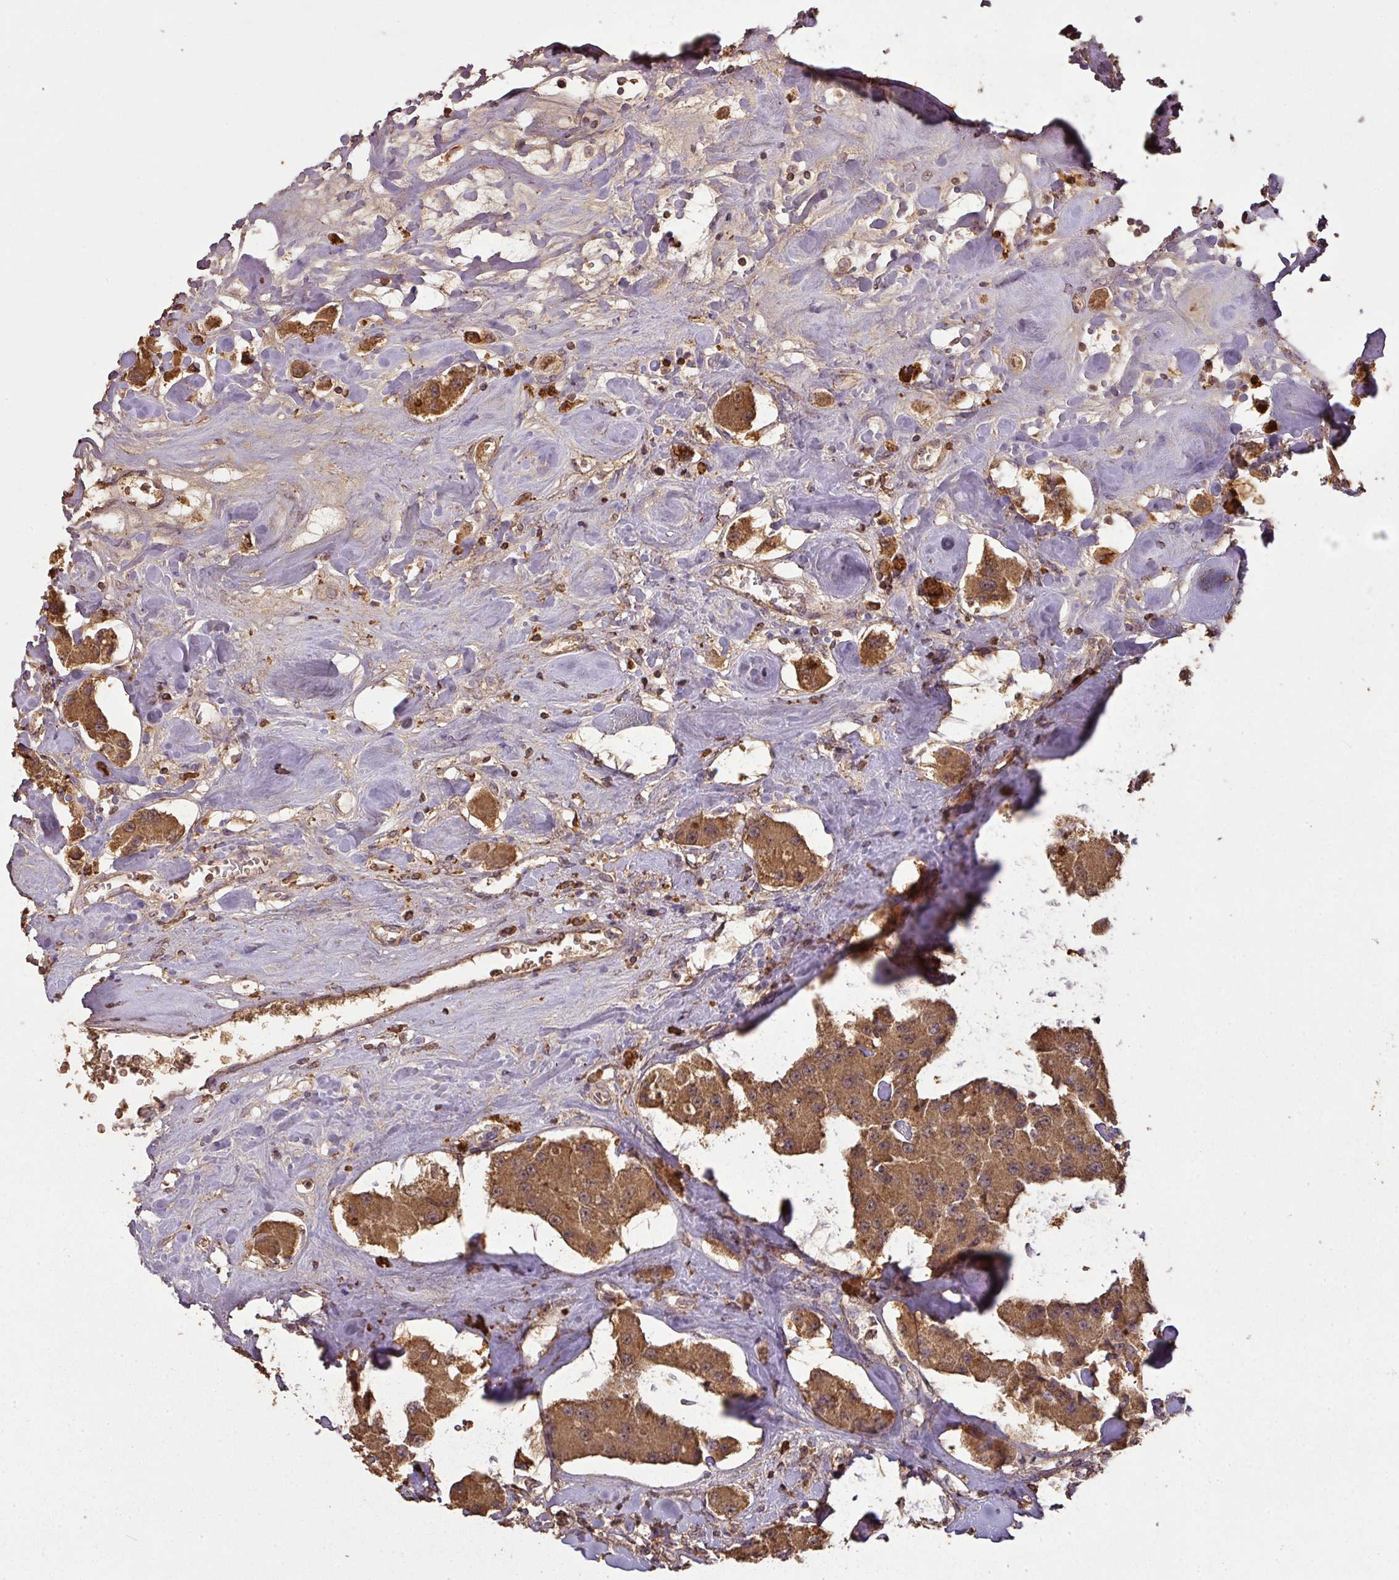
{"staining": {"intensity": "strong", "quantity": ">75%", "location": "cytoplasmic/membranous"}, "tissue": "carcinoid", "cell_type": "Tumor cells", "image_type": "cancer", "snomed": [{"axis": "morphology", "description": "Carcinoid, malignant, NOS"}, {"axis": "topography", "description": "Pancreas"}], "caption": "Carcinoid was stained to show a protein in brown. There is high levels of strong cytoplasmic/membranous positivity in approximately >75% of tumor cells.", "gene": "ATAT1", "patient": {"sex": "male", "age": 41}}